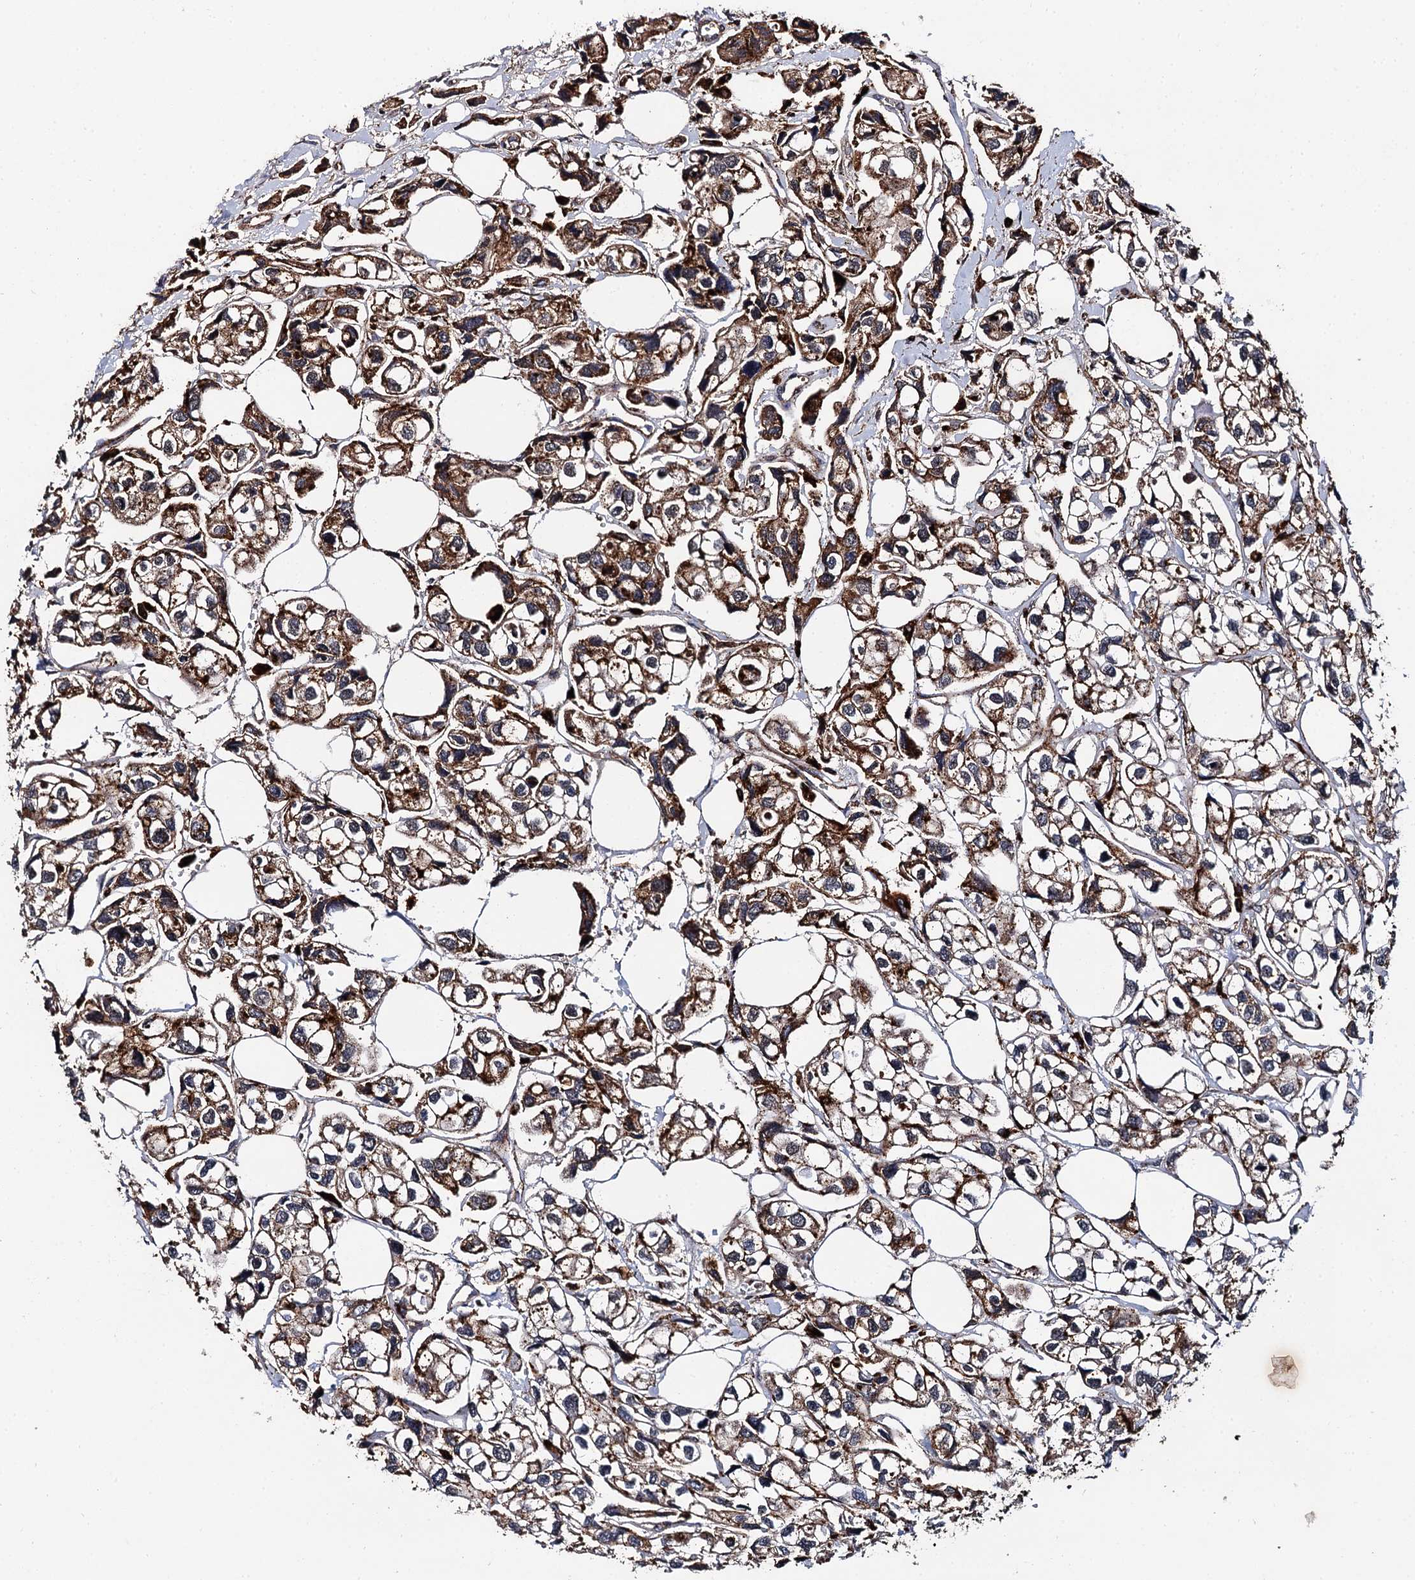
{"staining": {"intensity": "strong", "quantity": "25%-75%", "location": "cytoplasmic/membranous"}, "tissue": "urothelial cancer", "cell_type": "Tumor cells", "image_type": "cancer", "snomed": [{"axis": "morphology", "description": "Urothelial carcinoma, High grade"}, {"axis": "topography", "description": "Urinary bladder"}], "caption": "Brown immunohistochemical staining in urothelial cancer shows strong cytoplasmic/membranous staining in about 25%-75% of tumor cells.", "gene": "GBA1", "patient": {"sex": "male", "age": 67}}